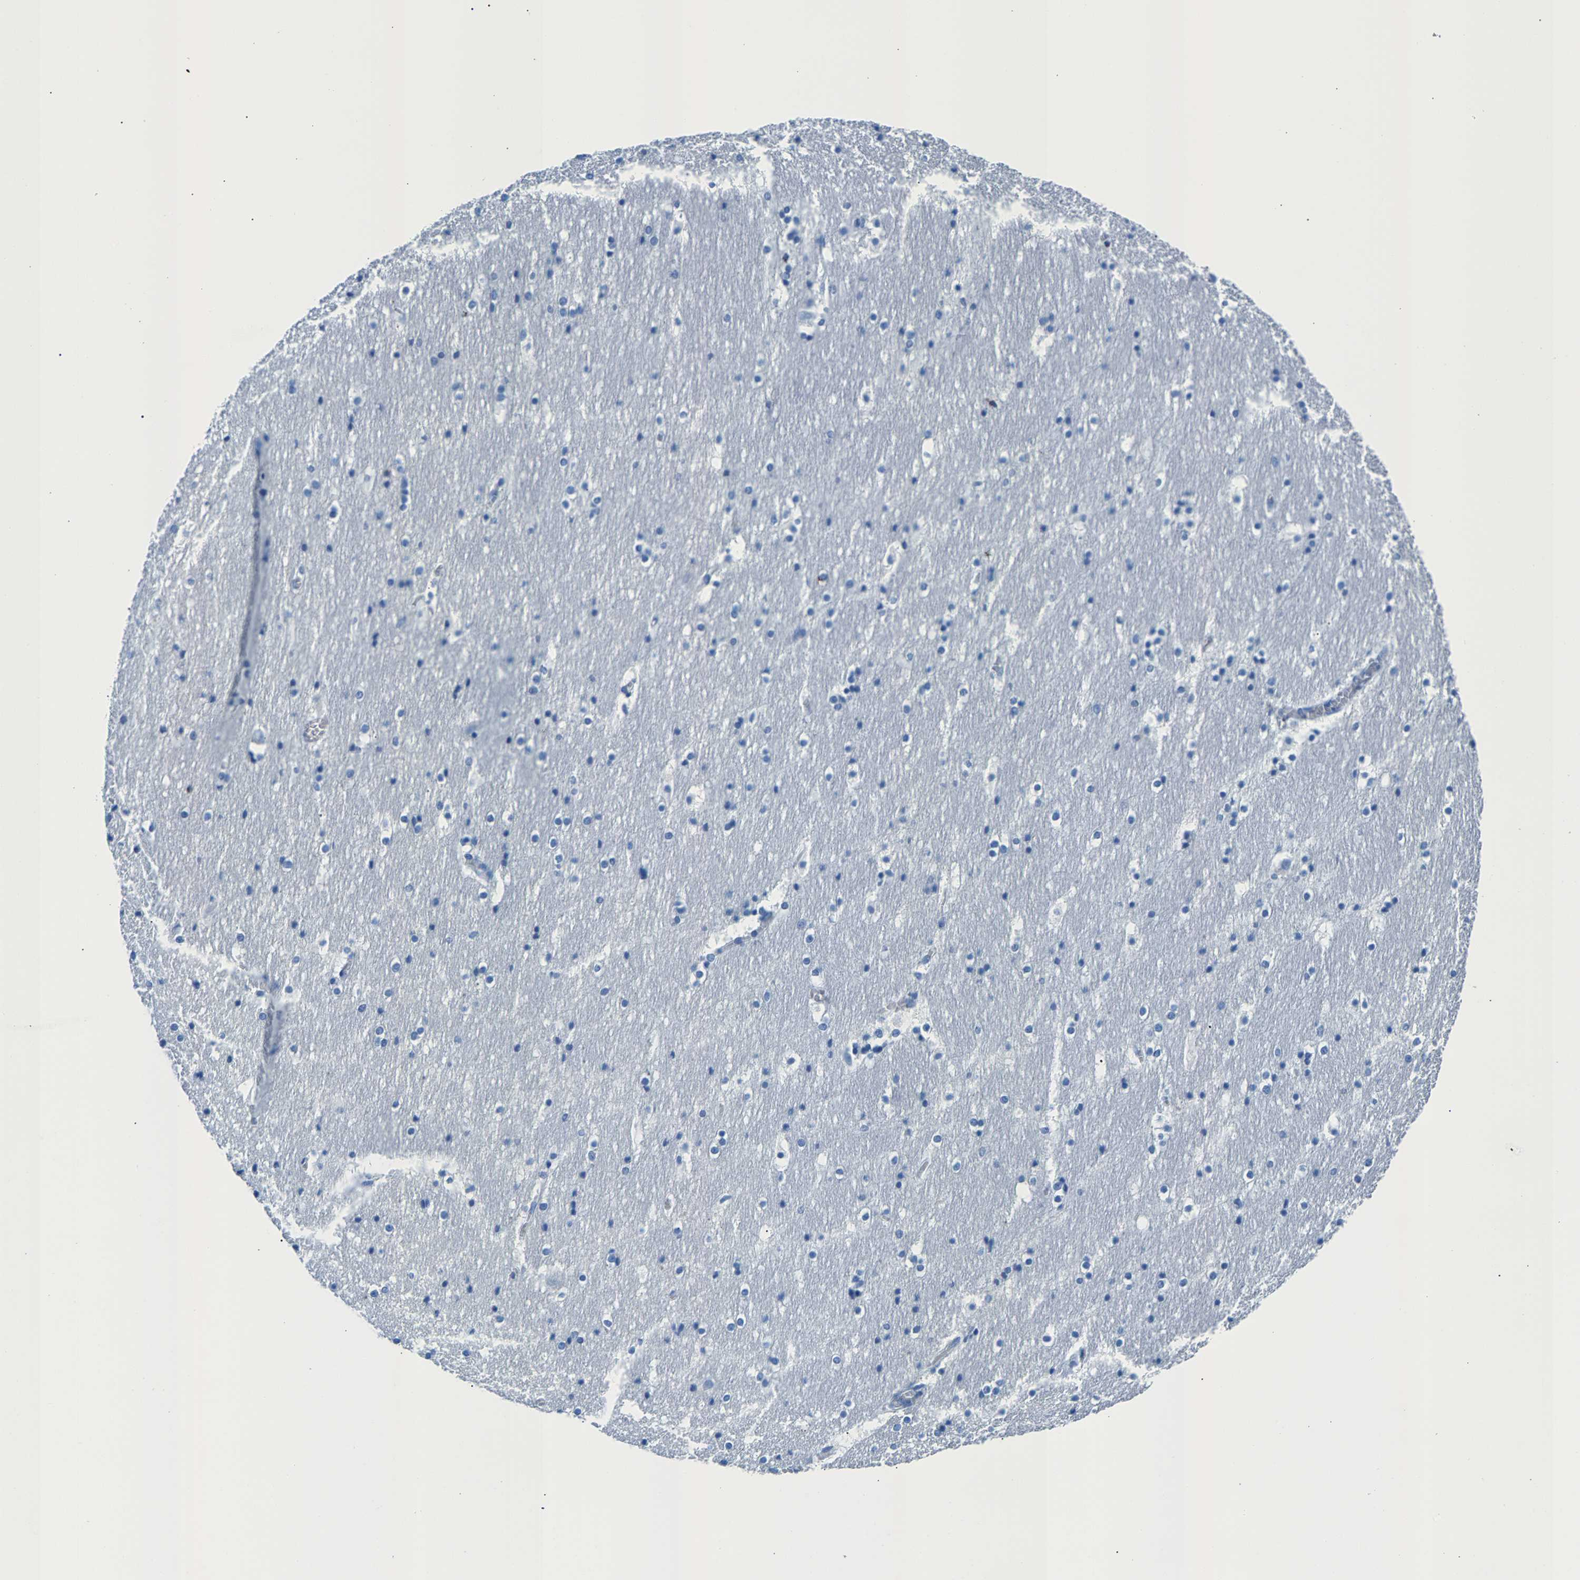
{"staining": {"intensity": "negative", "quantity": "none", "location": "none"}, "tissue": "hippocampus", "cell_type": "Glial cells", "image_type": "normal", "snomed": [{"axis": "morphology", "description": "Normal tissue, NOS"}, {"axis": "topography", "description": "Hippocampus"}], "caption": "IHC of normal hippocampus reveals no positivity in glial cells.", "gene": "CPS1", "patient": {"sex": "male", "age": 45}}